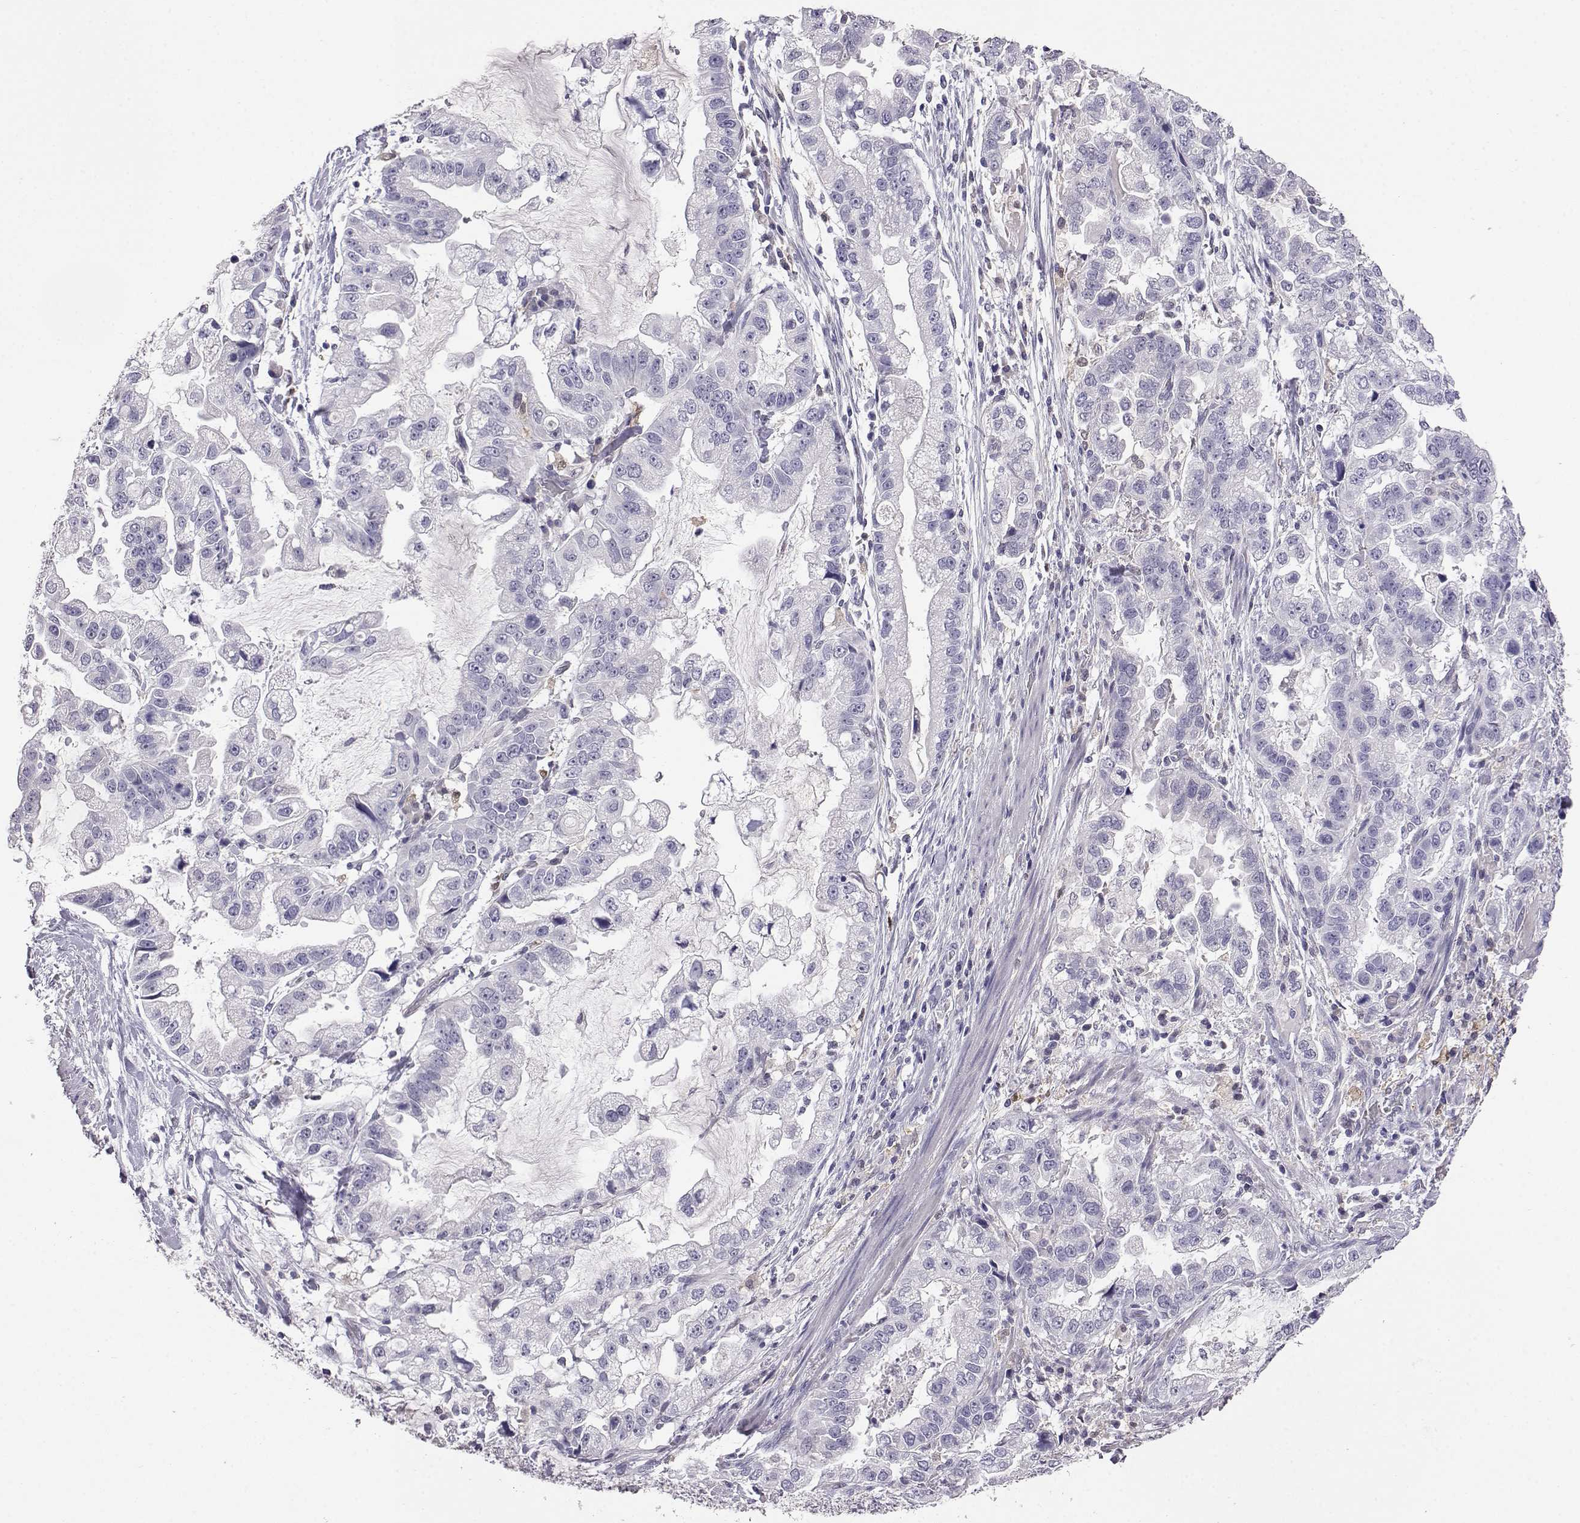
{"staining": {"intensity": "negative", "quantity": "none", "location": "none"}, "tissue": "stomach cancer", "cell_type": "Tumor cells", "image_type": "cancer", "snomed": [{"axis": "morphology", "description": "Adenocarcinoma, NOS"}, {"axis": "topography", "description": "Stomach"}], "caption": "A high-resolution micrograph shows IHC staining of stomach cancer, which reveals no significant expression in tumor cells.", "gene": "AKR1B1", "patient": {"sex": "male", "age": 59}}